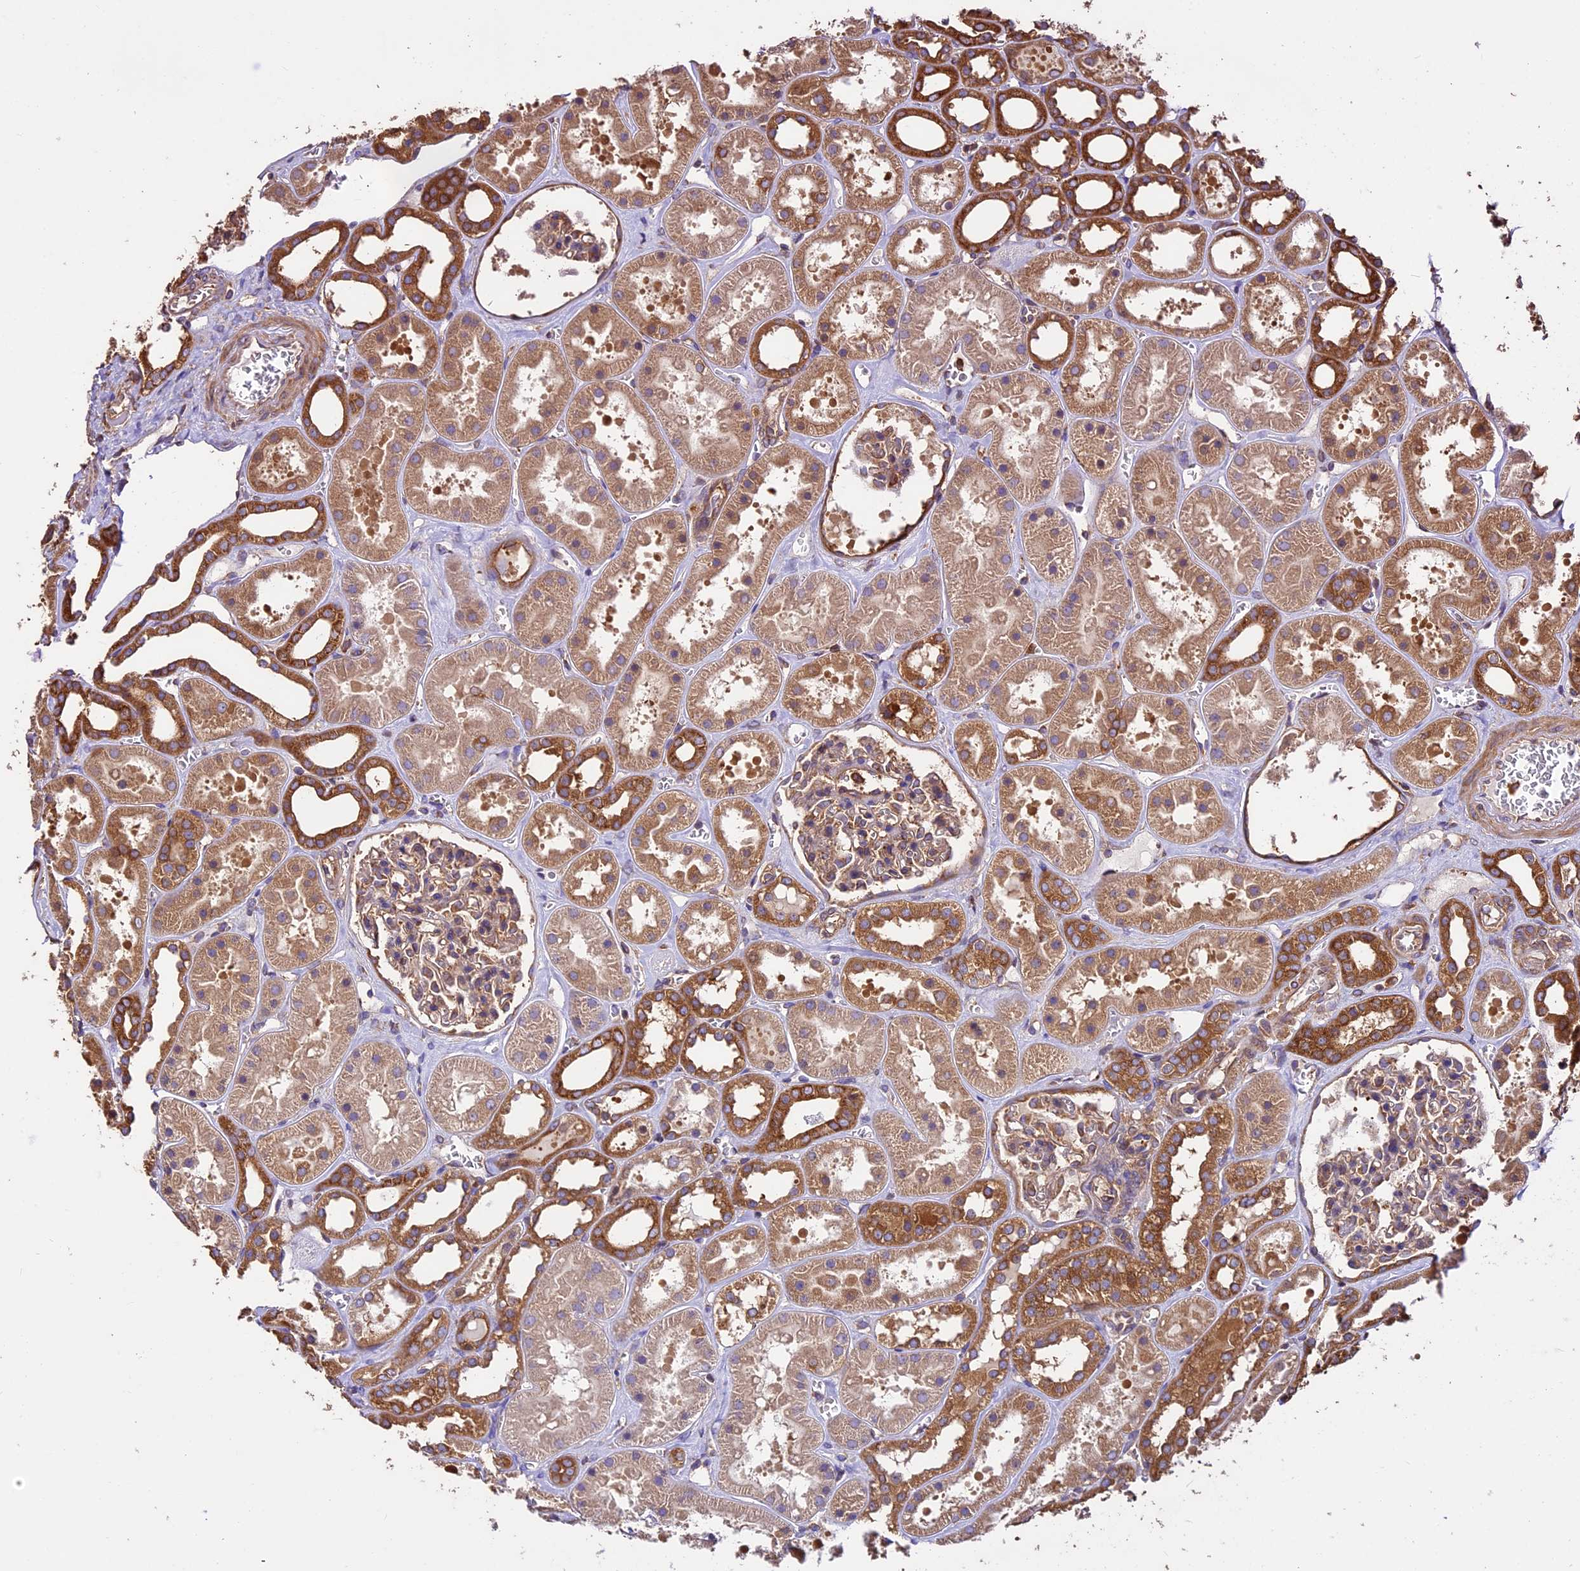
{"staining": {"intensity": "moderate", "quantity": ">75%", "location": "cytoplasmic/membranous"}, "tissue": "kidney", "cell_type": "Cells in glomeruli", "image_type": "normal", "snomed": [{"axis": "morphology", "description": "Normal tissue, NOS"}, {"axis": "topography", "description": "Kidney"}], "caption": "Brown immunohistochemical staining in unremarkable human kidney displays moderate cytoplasmic/membranous positivity in approximately >75% of cells in glomeruli. The staining is performed using DAB brown chromogen to label protein expression. The nuclei are counter-stained blue using hematoxylin.", "gene": "KARS1", "patient": {"sex": "female", "age": 41}}